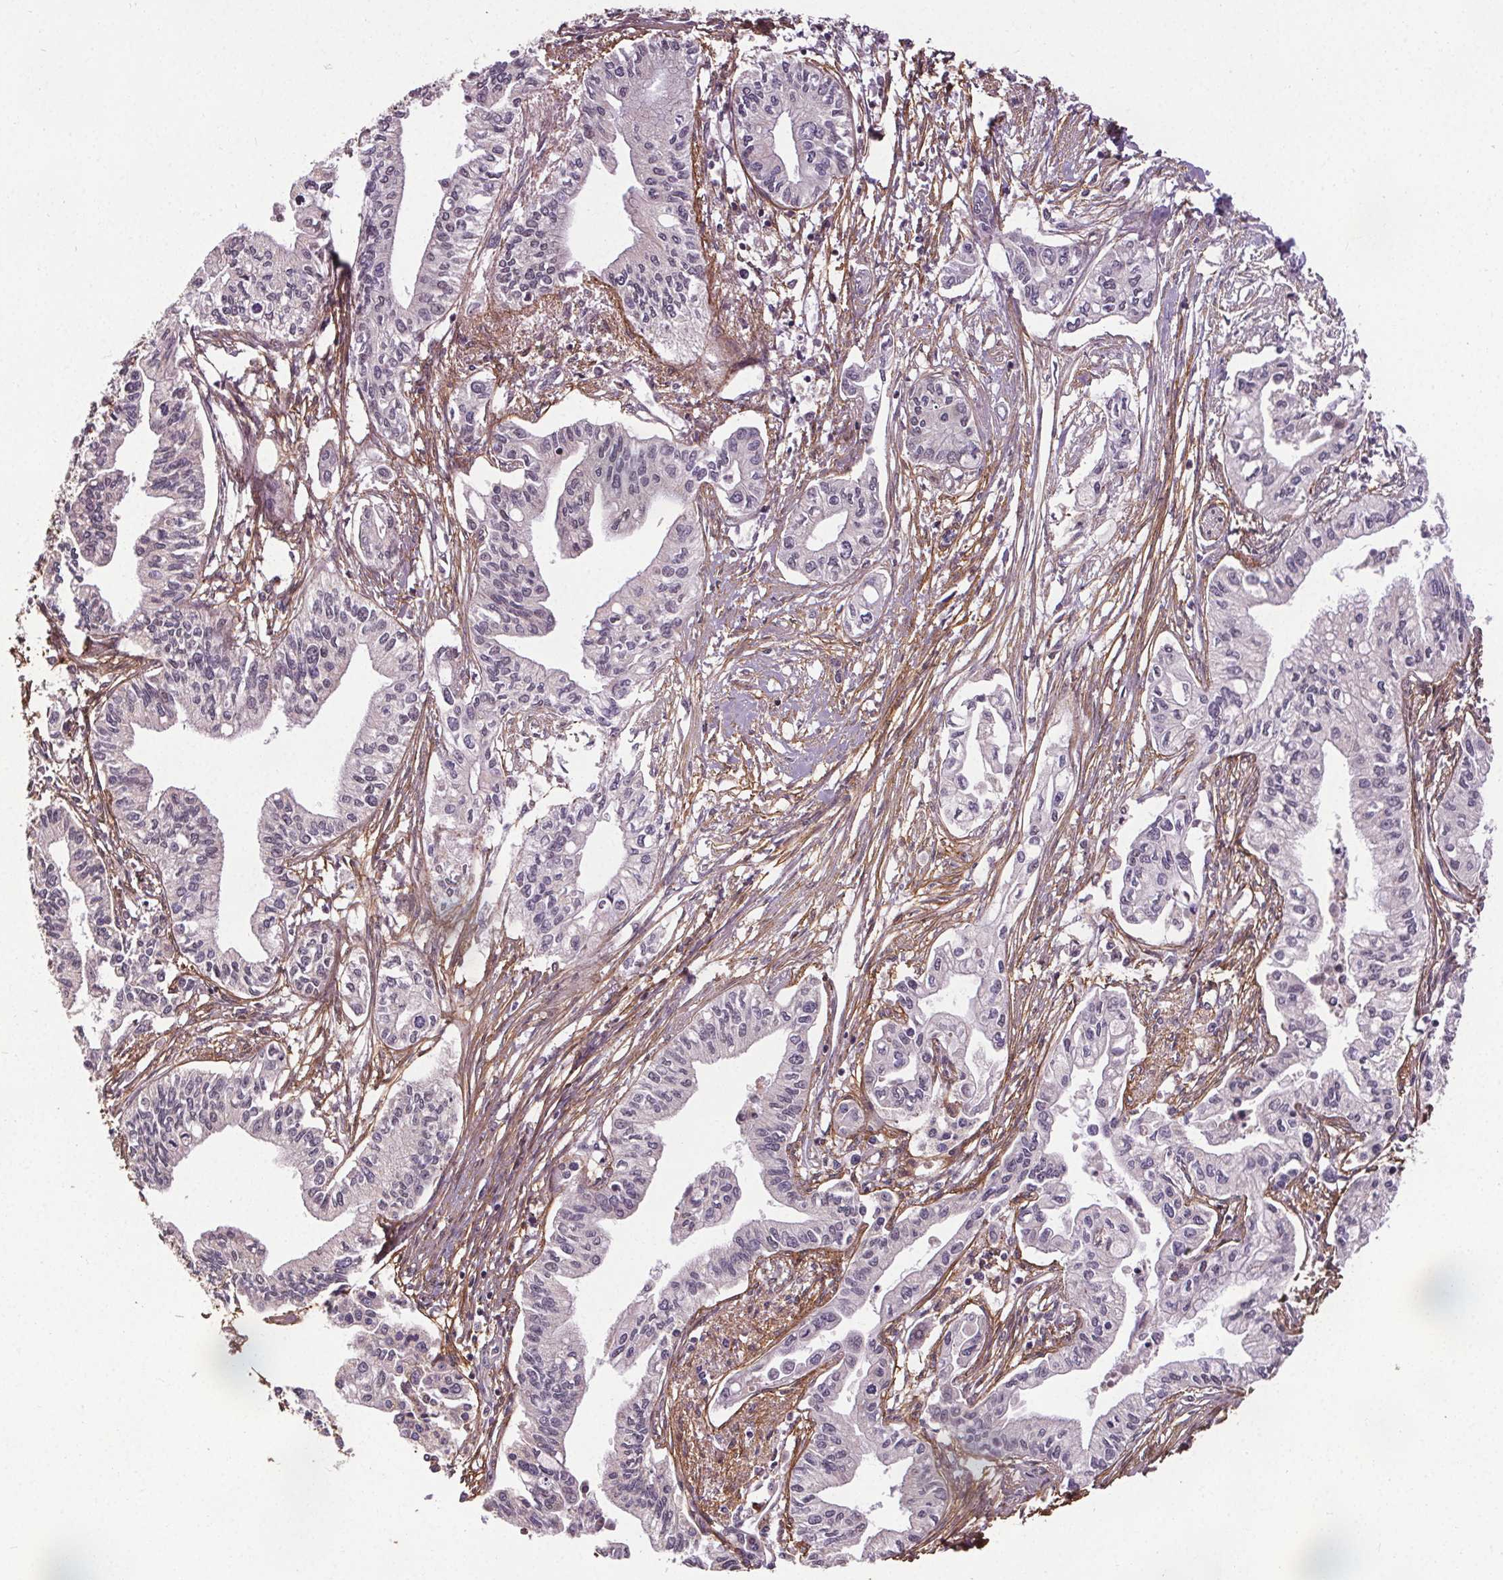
{"staining": {"intensity": "negative", "quantity": "none", "location": "none"}, "tissue": "pancreatic cancer", "cell_type": "Tumor cells", "image_type": "cancer", "snomed": [{"axis": "morphology", "description": "Adenocarcinoma, NOS"}, {"axis": "topography", "description": "Pancreas"}], "caption": "Tumor cells are negative for brown protein staining in pancreatic cancer.", "gene": "KIAA0232", "patient": {"sex": "male", "age": 60}}